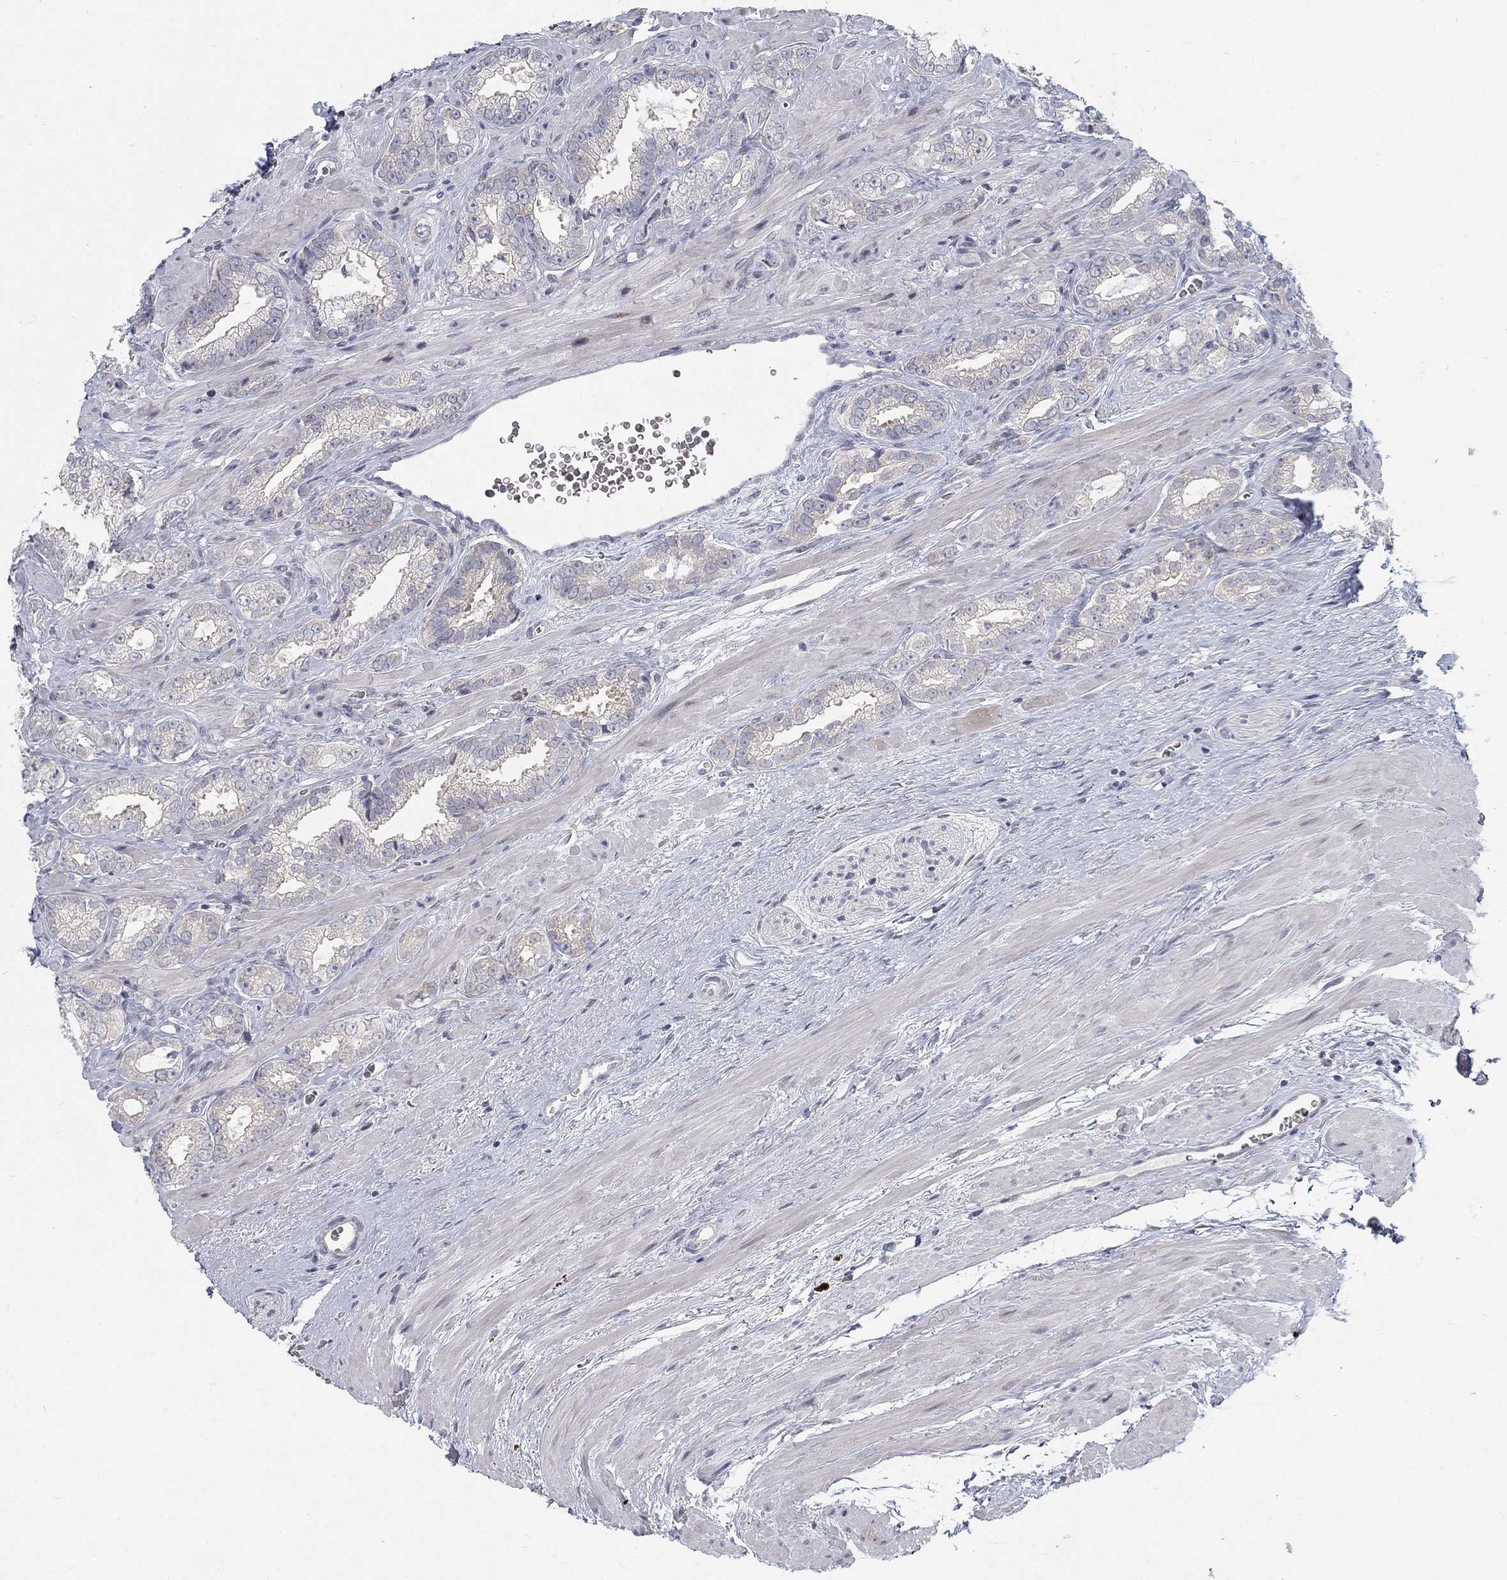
{"staining": {"intensity": "negative", "quantity": "none", "location": "none"}, "tissue": "prostate cancer", "cell_type": "Tumor cells", "image_type": "cancer", "snomed": [{"axis": "morphology", "description": "Adenocarcinoma, NOS"}, {"axis": "topography", "description": "Prostate"}], "caption": "Immunohistochemical staining of prostate cancer demonstrates no significant expression in tumor cells.", "gene": "ATP1A3", "patient": {"sex": "male", "age": 67}}